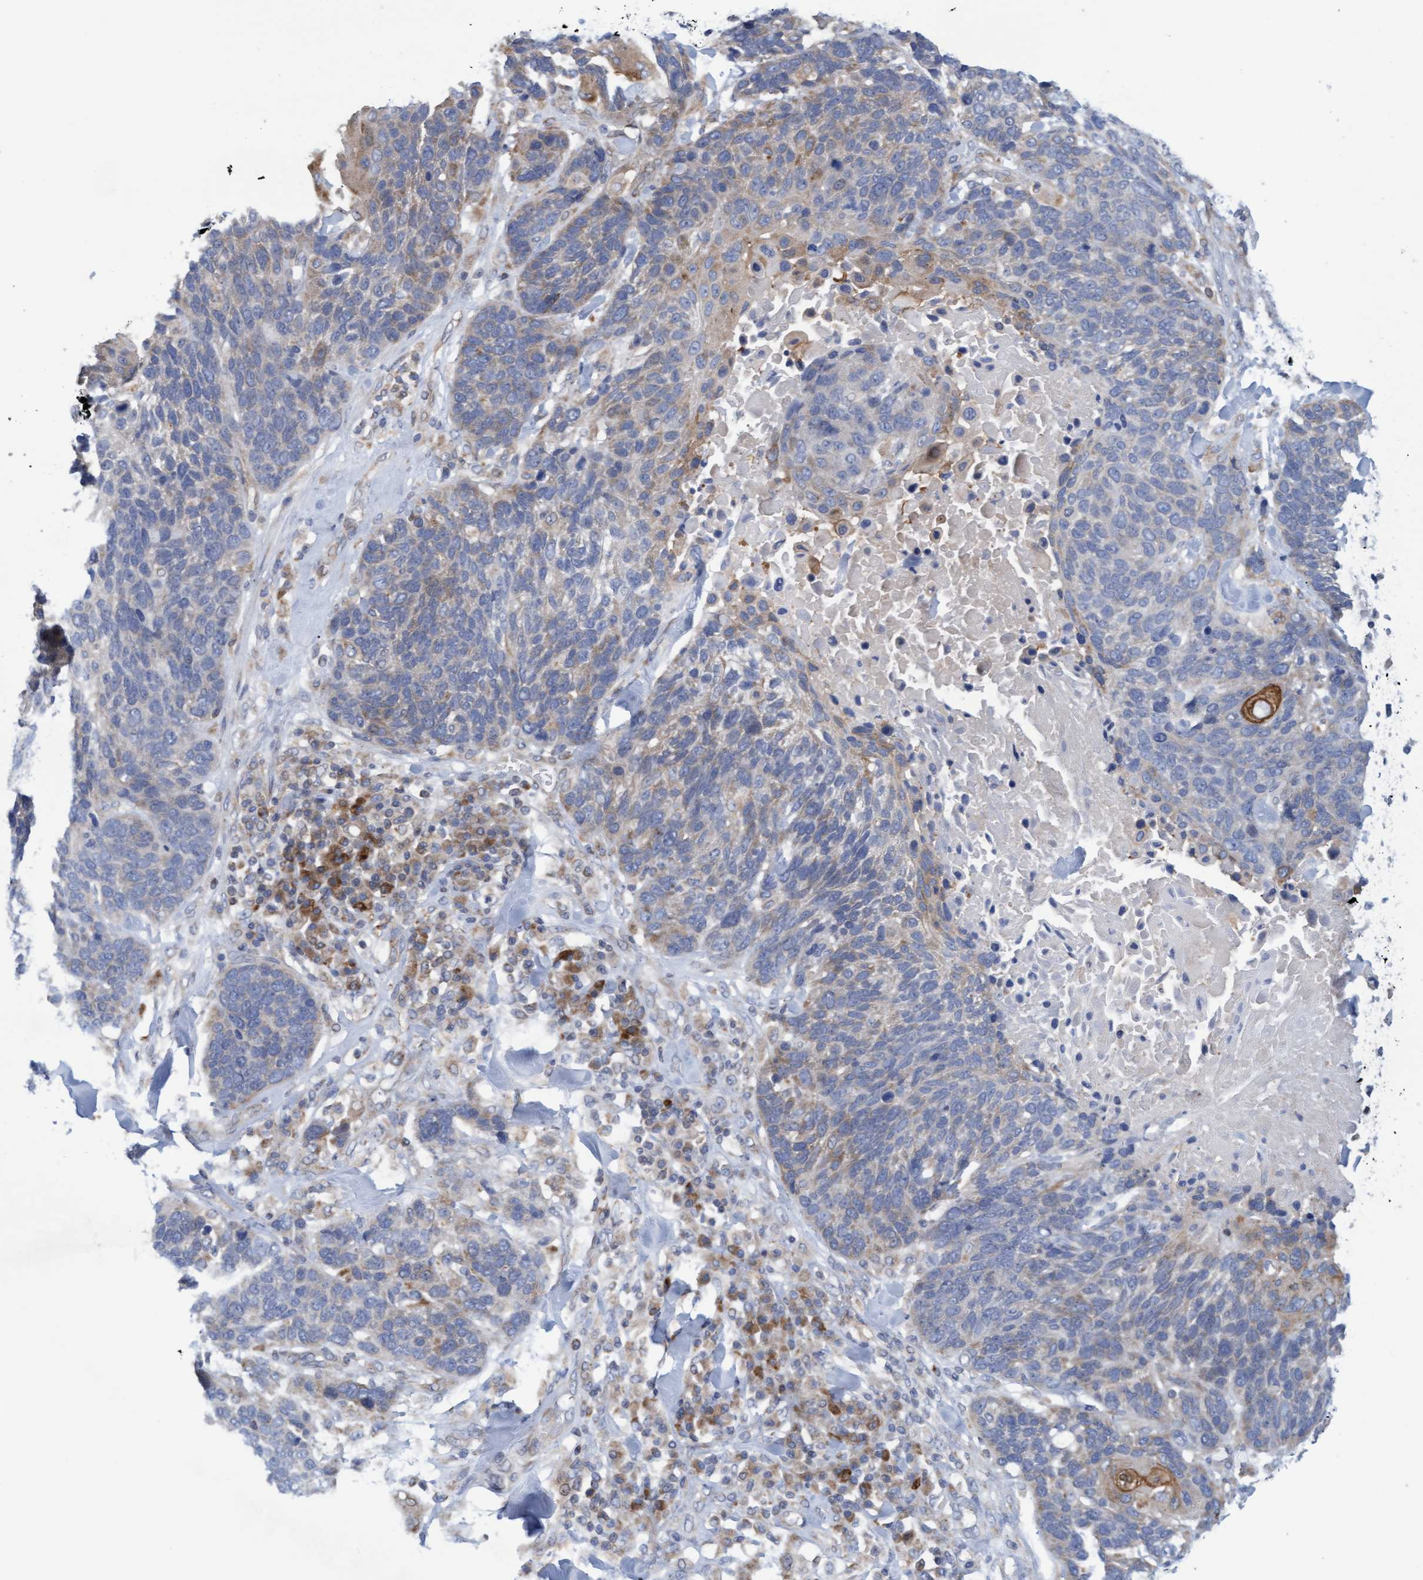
{"staining": {"intensity": "weak", "quantity": "<25%", "location": "cytoplasmic/membranous"}, "tissue": "lung cancer", "cell_type": "Tumor cells", "image_type": "cancer", "snomed": [{"axis": "morphology", "description": "Squamous cell carcinoma, NOS"}, {"axis": "topography", "description": "Lung"}], "caption": "This is a histopathology image of immunohistochemistry staining of lung cancer, which shows no staining in tumor cells.", "gene": "SLC28A3", "patient": {"sex": "male", "age": 65}}